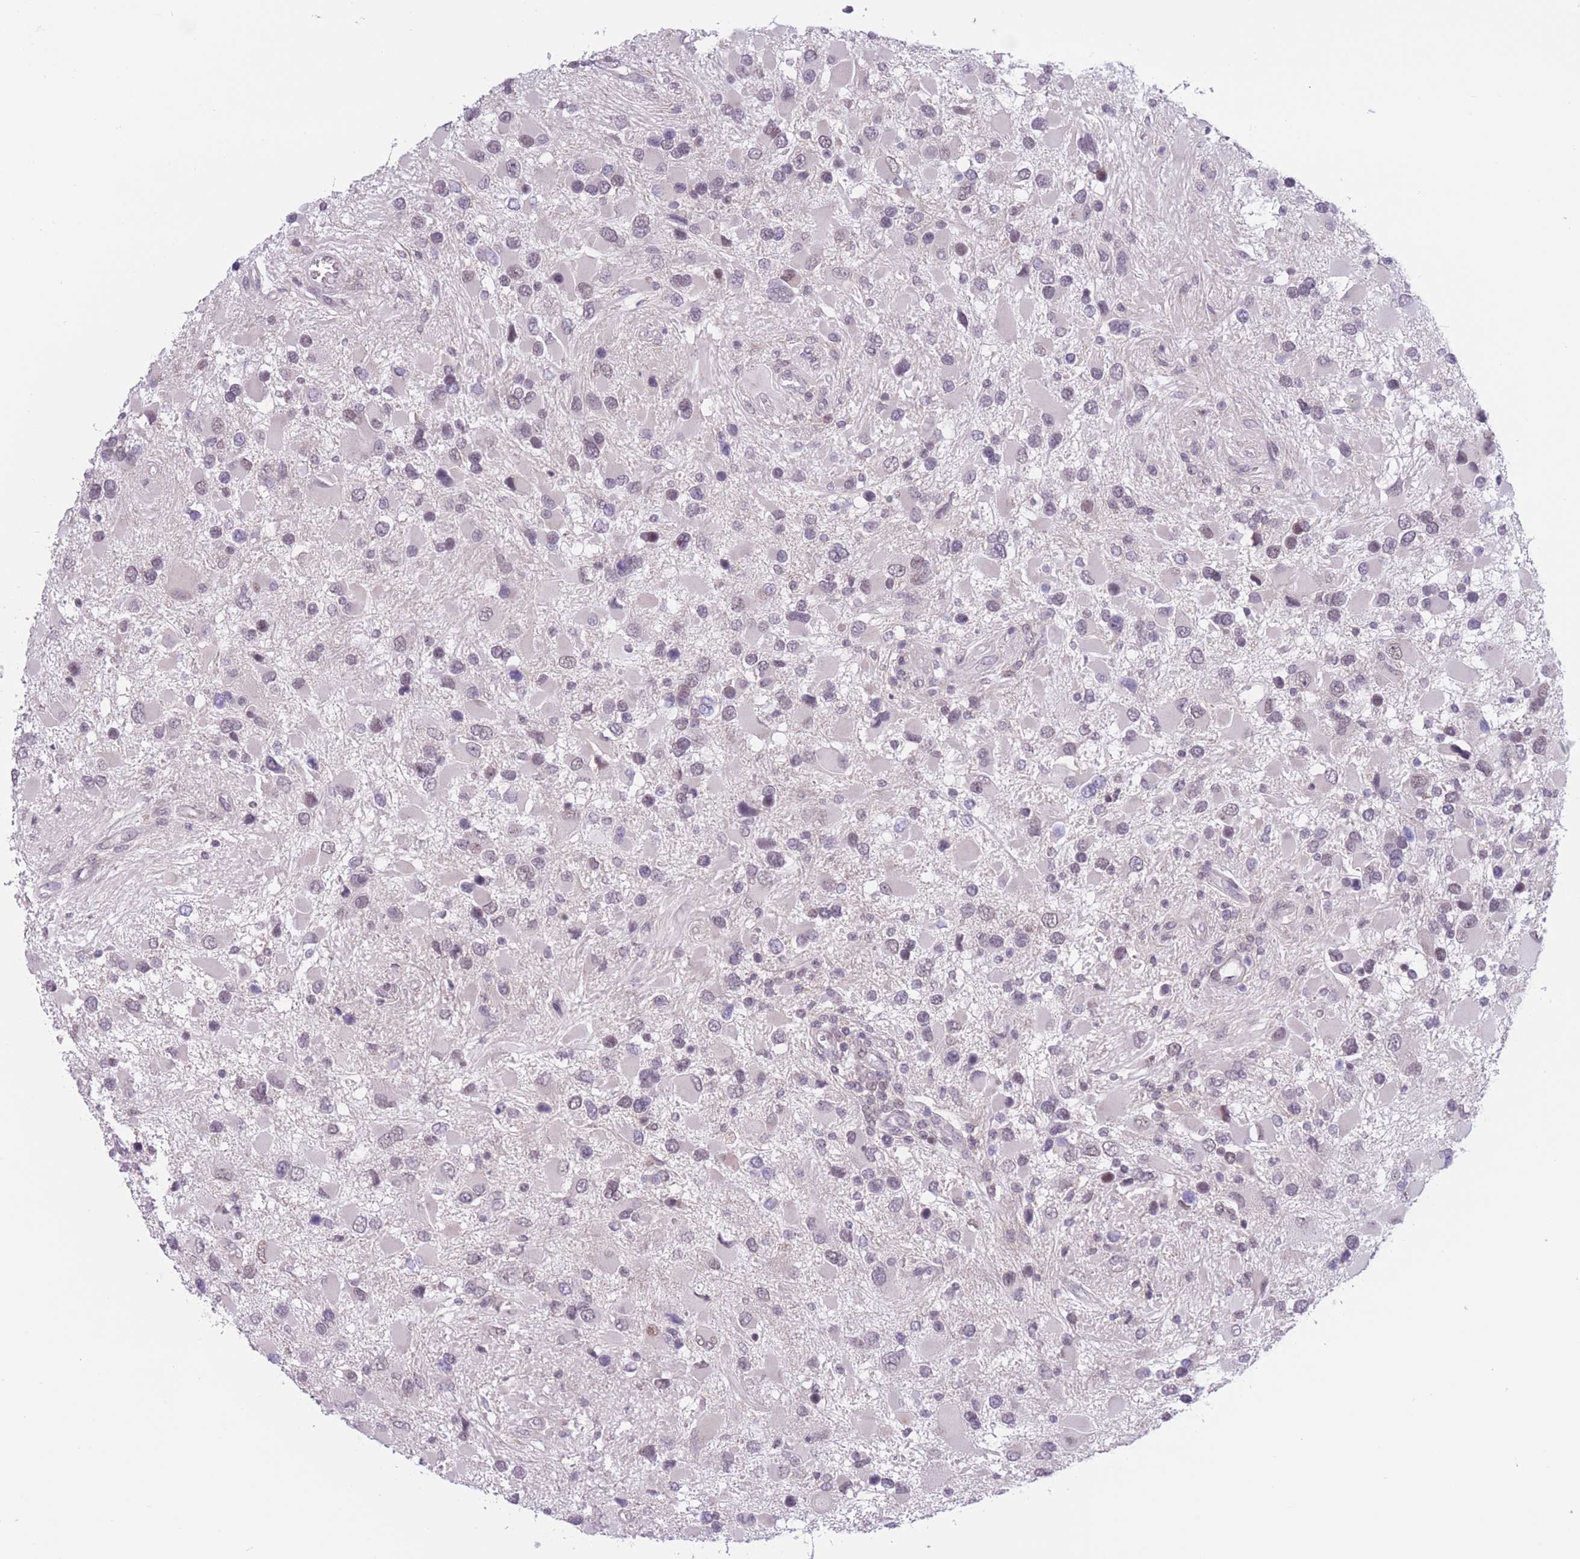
{"staining": {"intensity": "negative", "quantity": "none", "location": "none"}, "tissue": "glioma", "cell_type": "Tumor cells", "image_type": "cancer", "snomed": [{"axis": "morphology", "description": "Glioma, malignant, High grade"}, {"axis": "topography", "description": "Brain"}], "caption": "Tumor cells show no significant positivity in glioma.", "gene": "PODXL", "patient": {"sex": "male", "age": 53}}